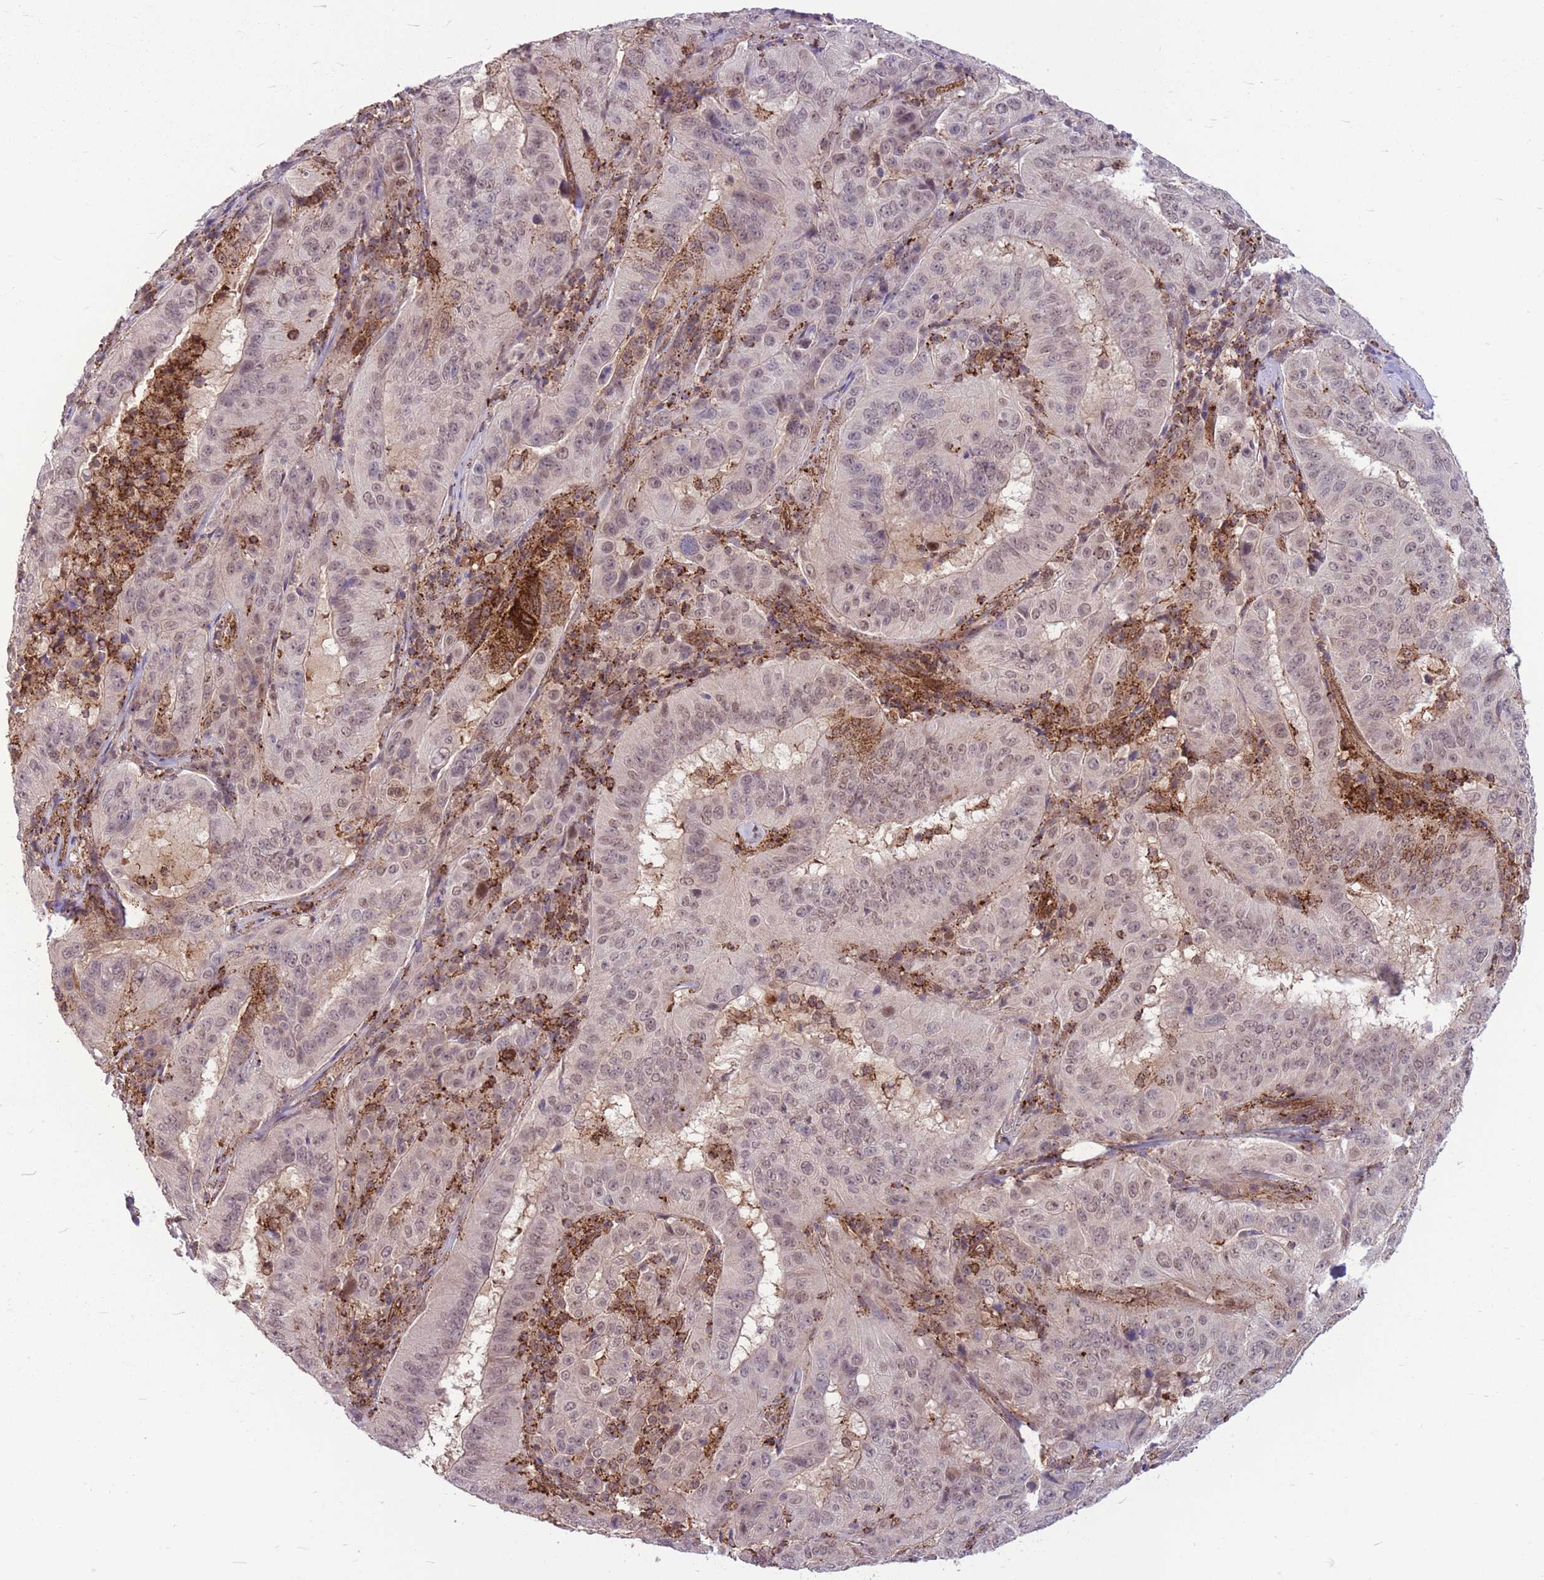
{"staining": {"intensity": "weak", "quantity": ">75%", "location": "nuclear"}, "tissue": "pancreatic cancer", "cell_type": "Tumor cells", "image_type": "cancer", "snomed": [{"axis": "morphology", "description": "Adenocarcinoma, NOS"}, {"axis": "topography", "description": "Pancreas"}], "caption": "Pancreatic cancer stained with DAB IHC exhibits low levels of weak nuclear staining in approximately >75% of tumor cells.", "gene": "TCF20", "patient": {"sex": "male", "age": 63}}